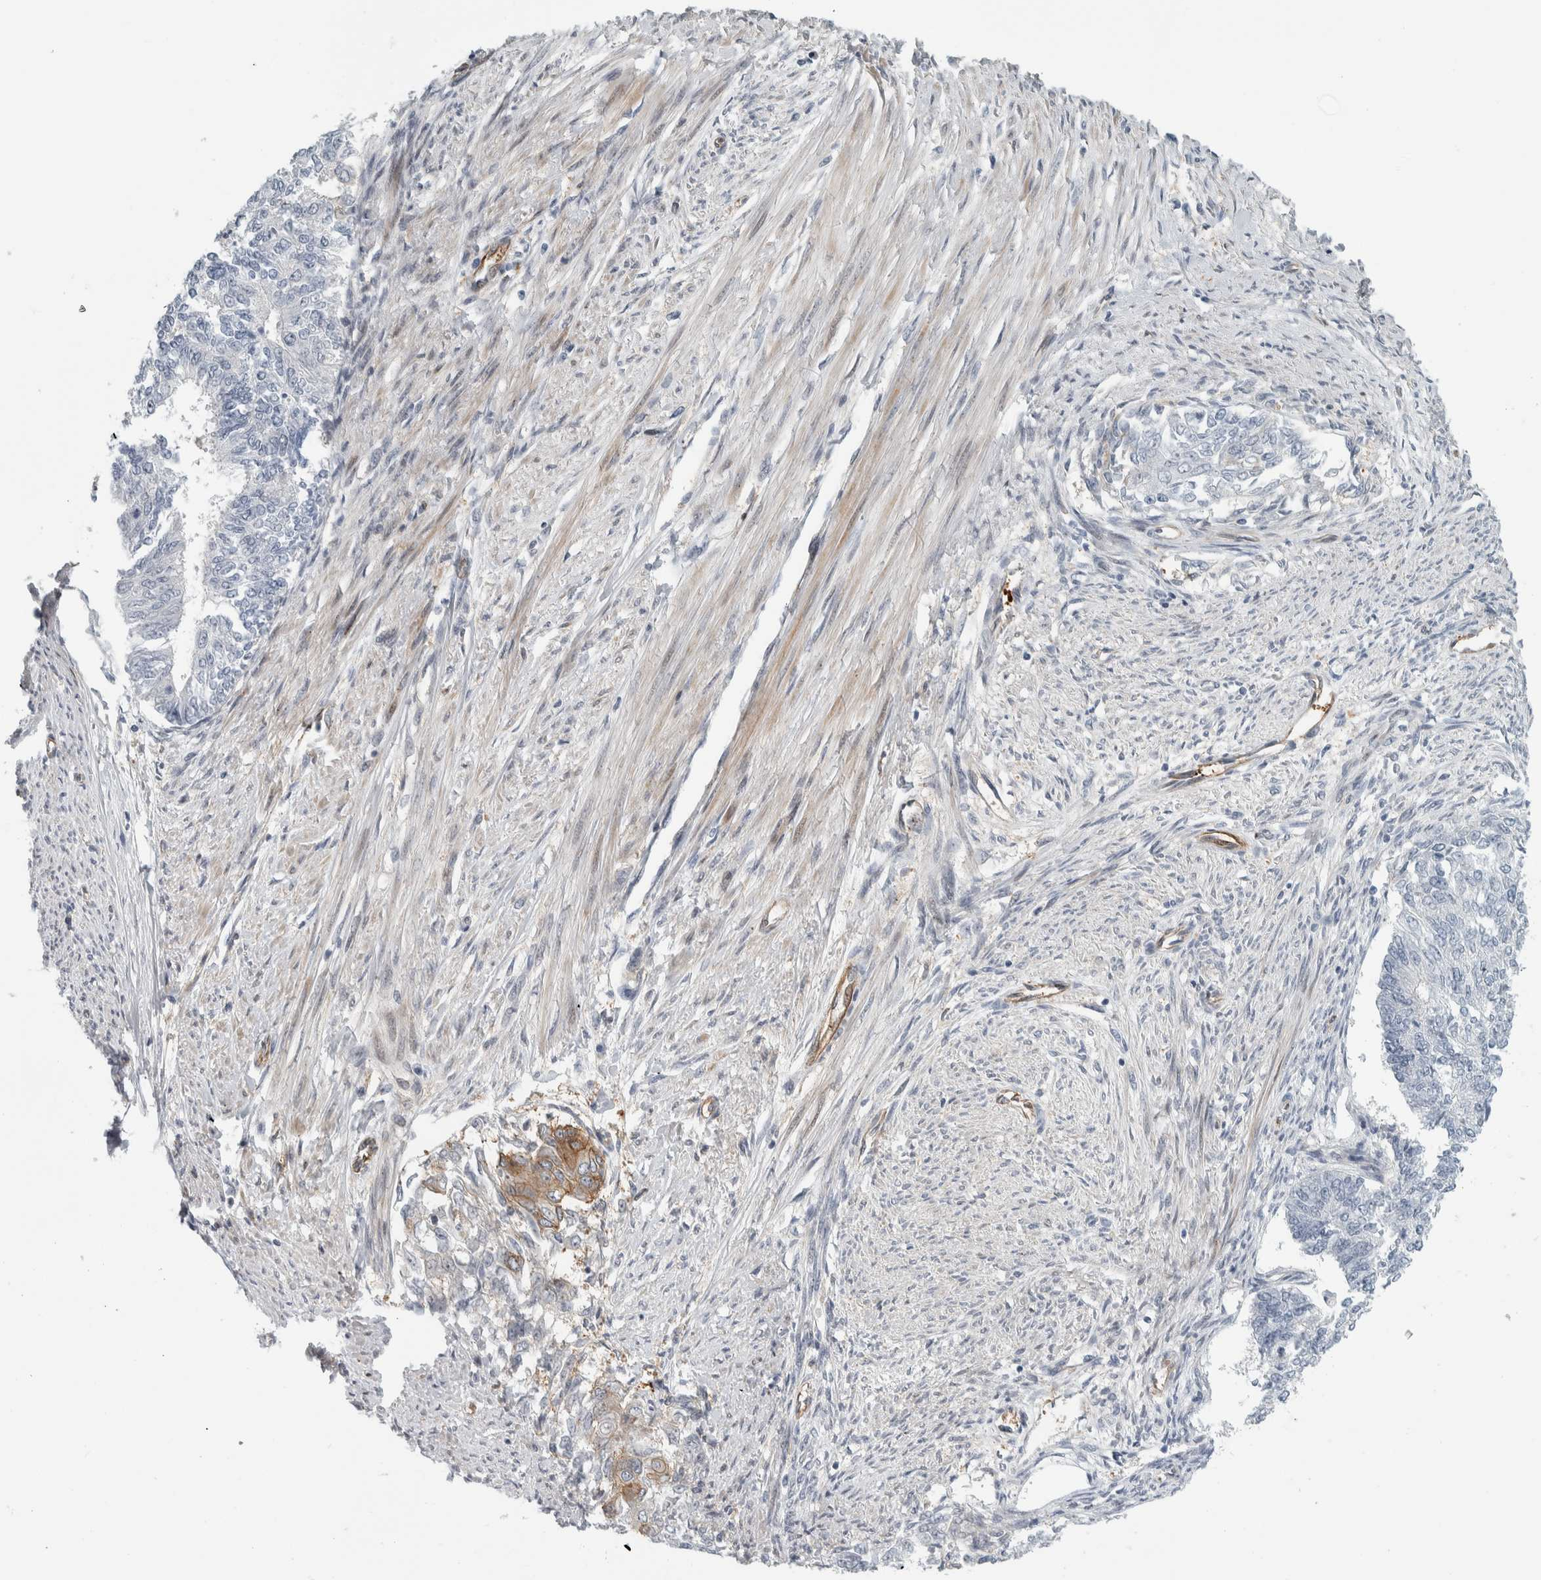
{"staining": {"intensity": "negative", "quantity": "none", "location": "none"}, "tissue": "endometrial cancer", "cell_type": "Tumor cells", "image_type": "cancer", "snomed": [{"axis": "morphology", "description": "Adenocarcinoma, NOS"}, {"axis": "topography", "description": "Endometrium"}], "caption": "Tumor cells are negative for protein expression in human endometrial adenocarcinoma.", "gene": "MSL1", "patient": {"sex": "female", "age": 32}}